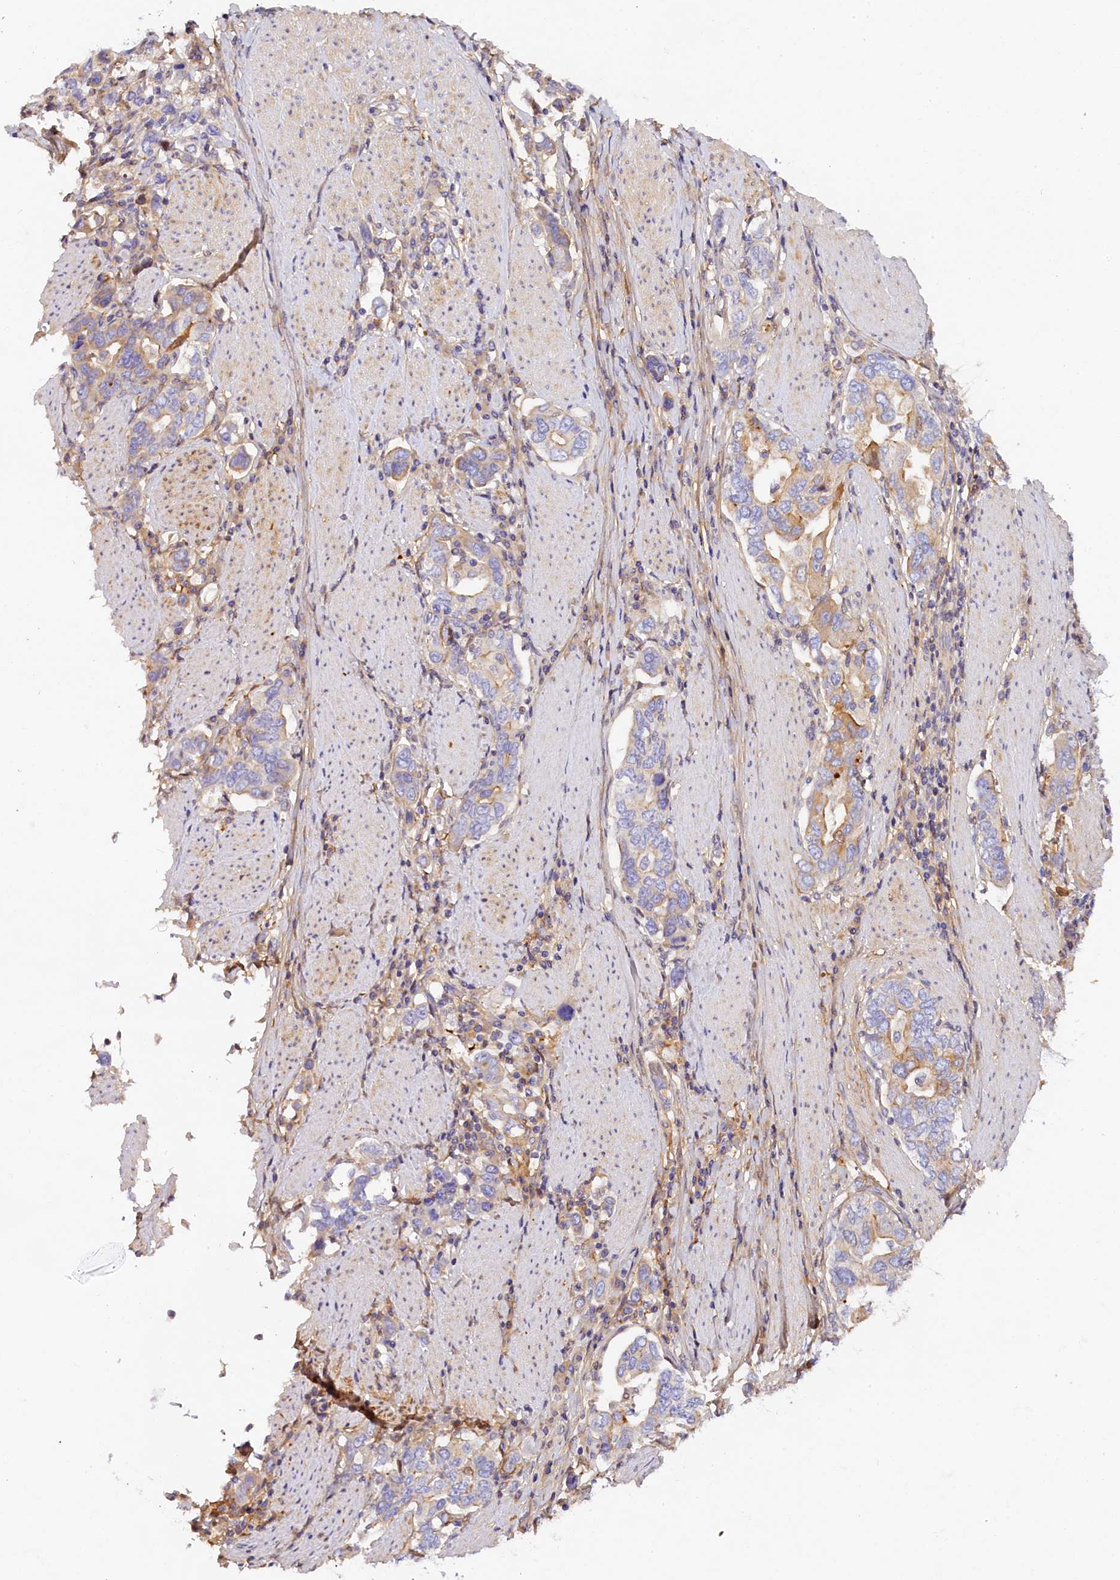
{"staining": {"intensity": "weak", "quantity": "<25%", "location": "cytoplasmic/membranous"}, "tissue": "stomach cancer", "cell_type": "Tumor cells", "image_type": "cancer", "snomed": [{"axis": "morphology", "description": "Adenocarcinoma, NOS"}, {"axis": "topography", "description": "Stomach, upper"}, {"axis": "topography", "description": "Stomach"}], "caption": "A high-resolution histopathology image shows immunohistochemistry (IHC) staining of adenocarcinoma (stomach), which reveals no significant positivity in tumor cells.", "gene": "KATNB1", "patient": {"sex": "male", "age": 62}}